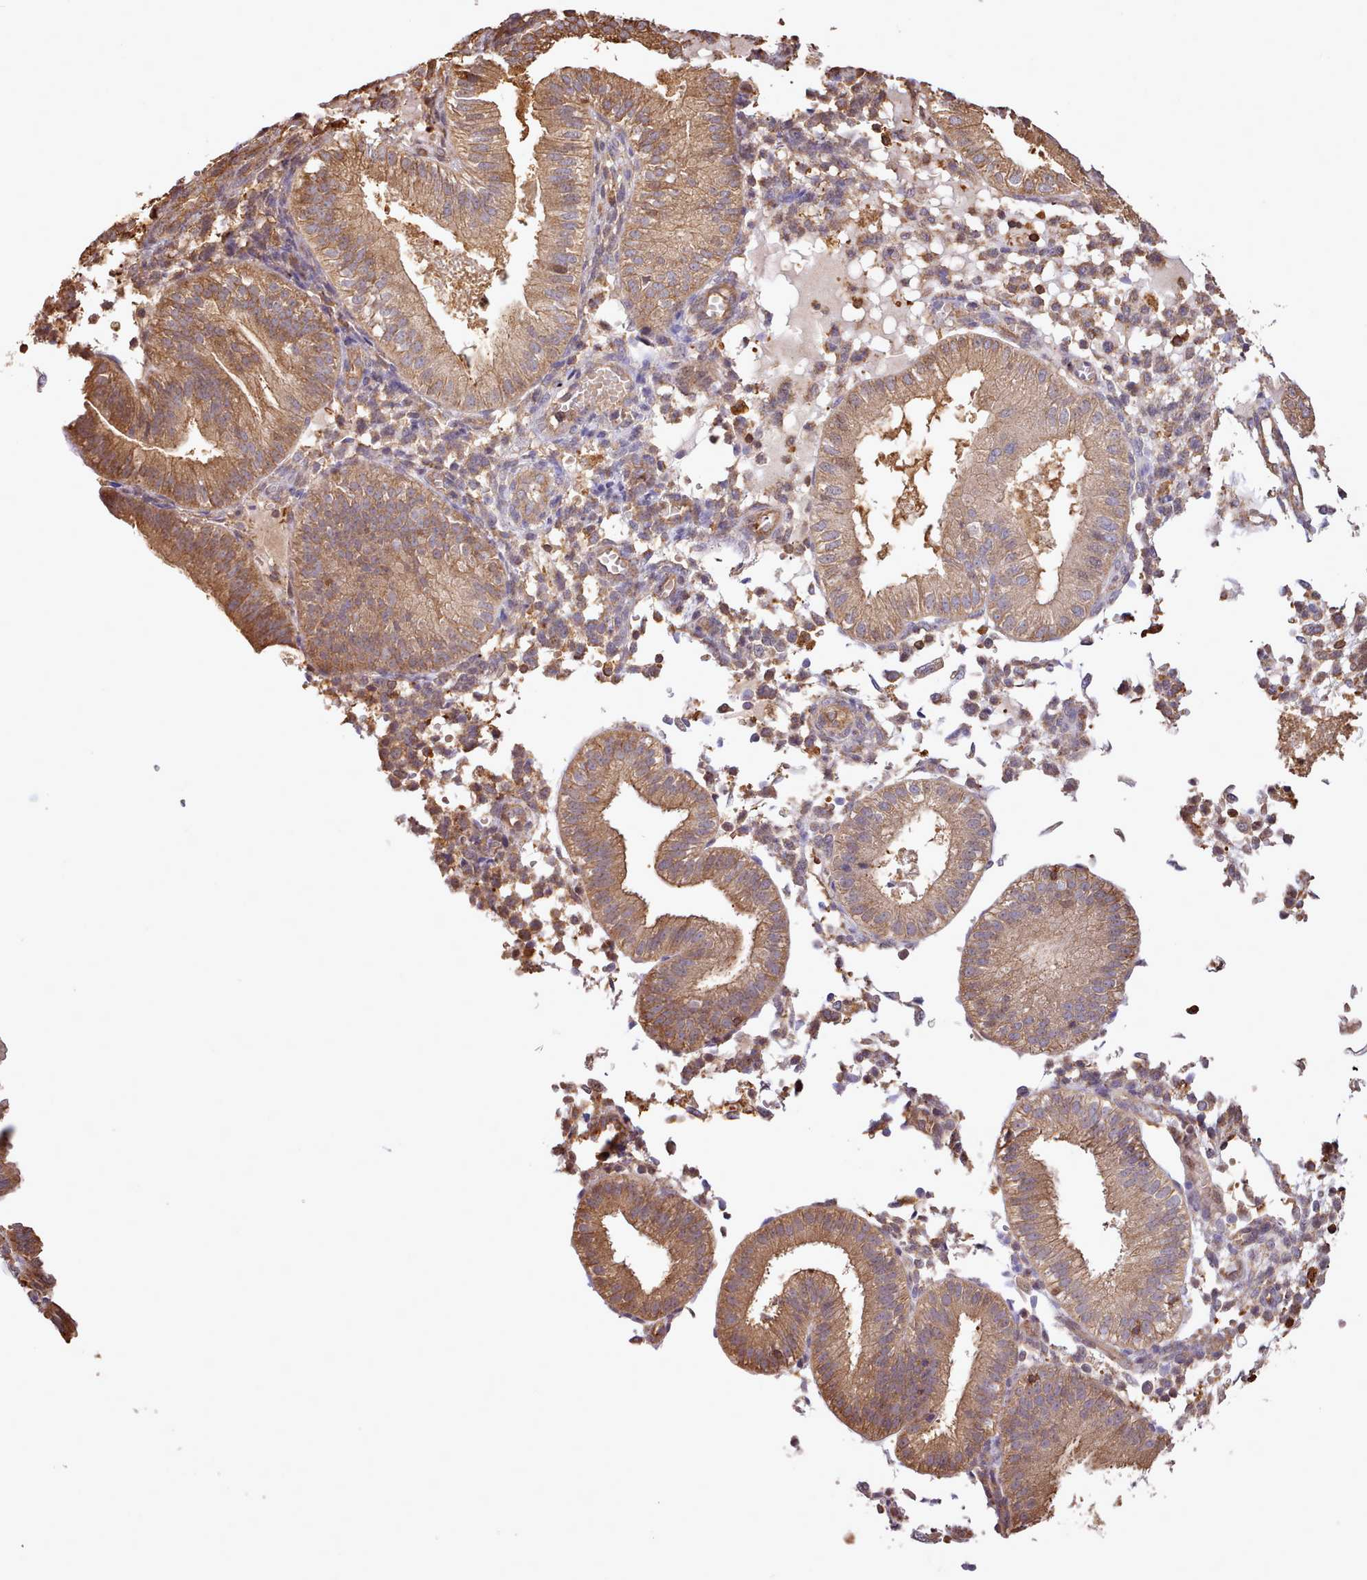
{"staining": {"intensity": "moderate", "quantity": "<25%", "location": "cytoplasmic/membranous"}, "tissue": "endometrium", "cell_type": "Cells in endometrial stroma", "image_type": "normal", "snomed": [{"axis": "morphology", "description": "Normal tissue, NOS"}, {"axis": "topography", "description": "Endometrium"}], "caption": "An immunohistochemistry (IHC) image of normal tissue is shown. Protein staining in brown highlights moderate cytoplasmic/membranous positivity in endometrium within cells in endometrial stroma. (Stains: DAB (3,3'-diaminobenzidine) in brown, nuclei in blue, Microscopy: brightfield microscopy at high magnification).", "gene": "CAPZA1", "patient": {"sex": "female", "age": 39}}